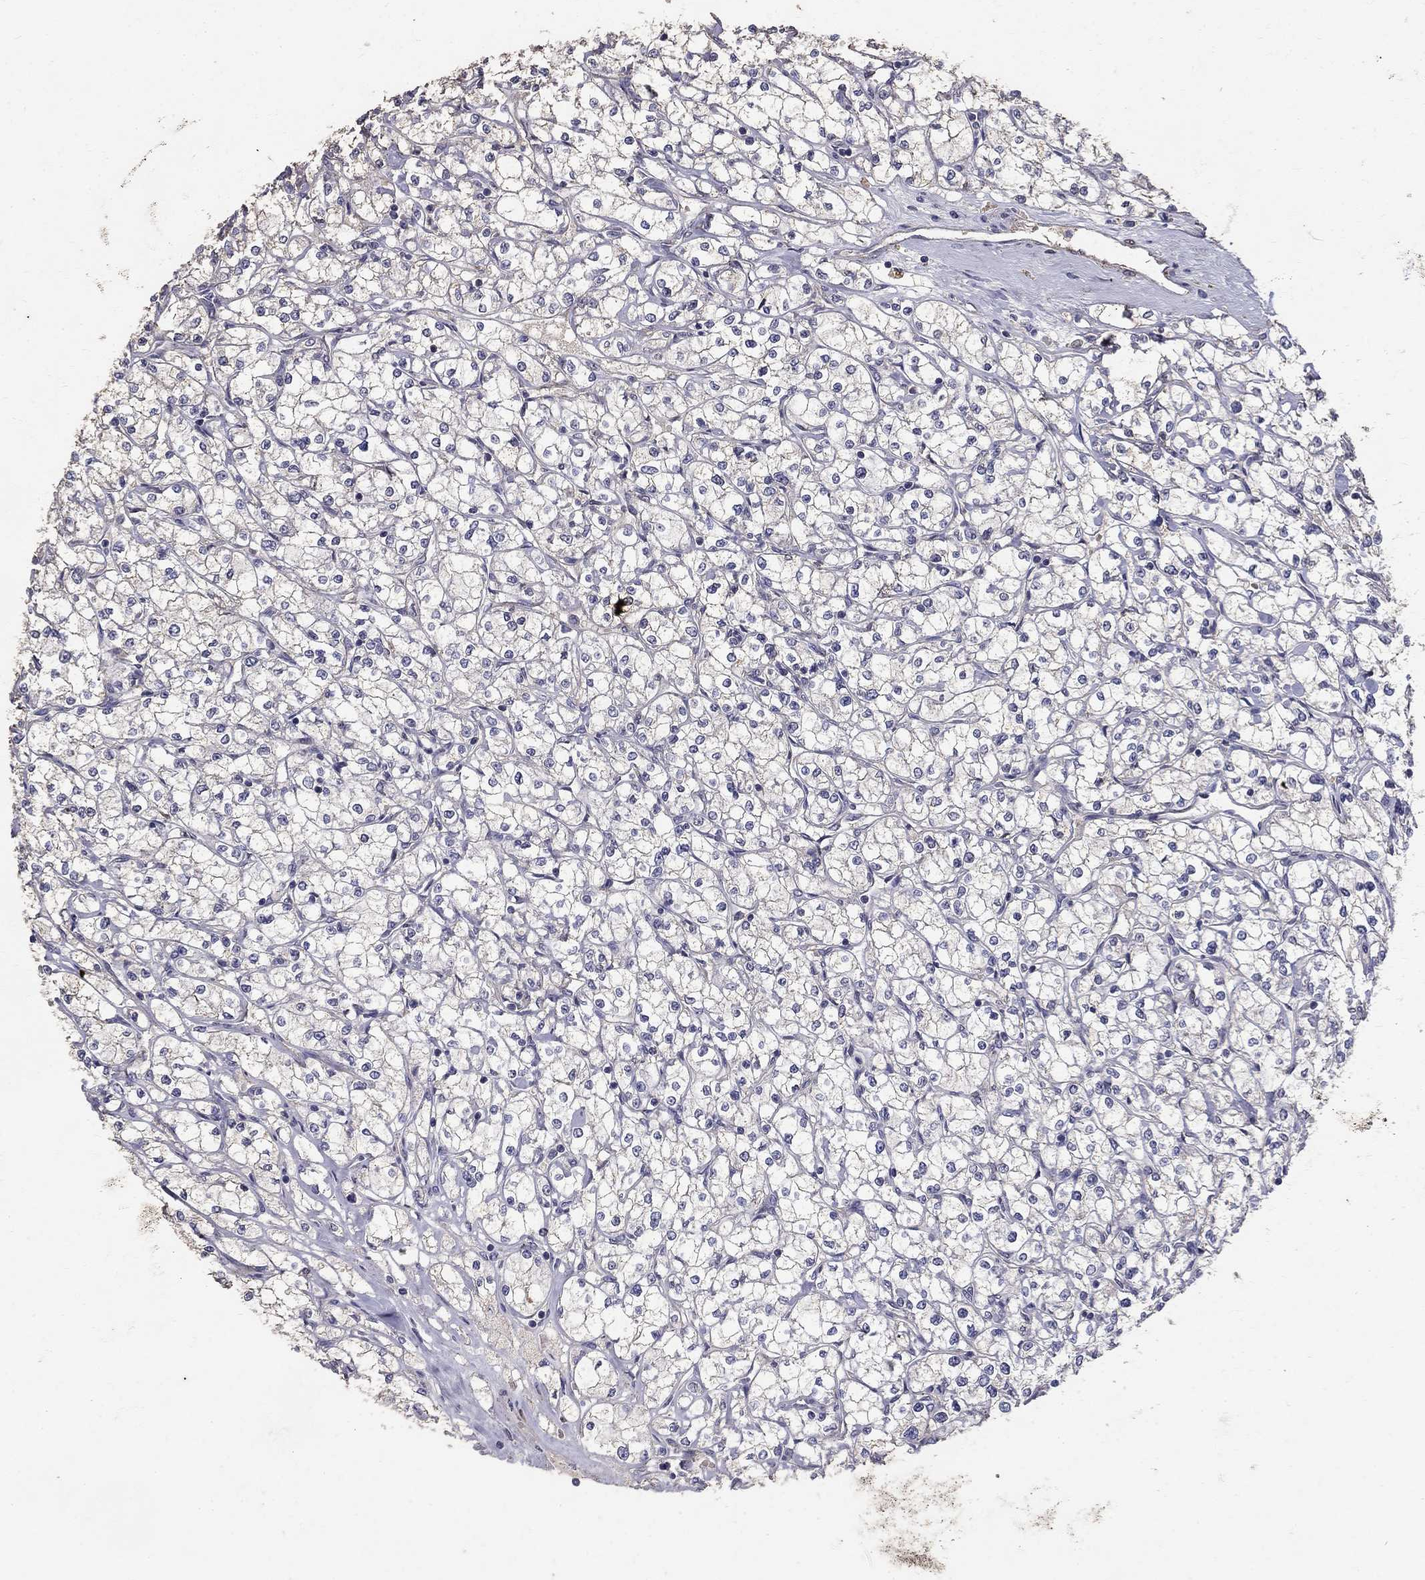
{"staining": {"intensity": "negative", "quantity": "none", "location": "none"}, "tissue": "renal cancer", "cell_type": "Tumor cells", "image_type": "cancer", "snomed": [{"axis": "morphology", "description": "Adenocarcinoma, NOS"}, {"axis": "topography", "description": "Kidney"}], "caption": "The micrograph shows no significant positivity in tumor cells of renal cancer.", "gene": "MPP2", "patient": {"sex": "male", "age": 67}}